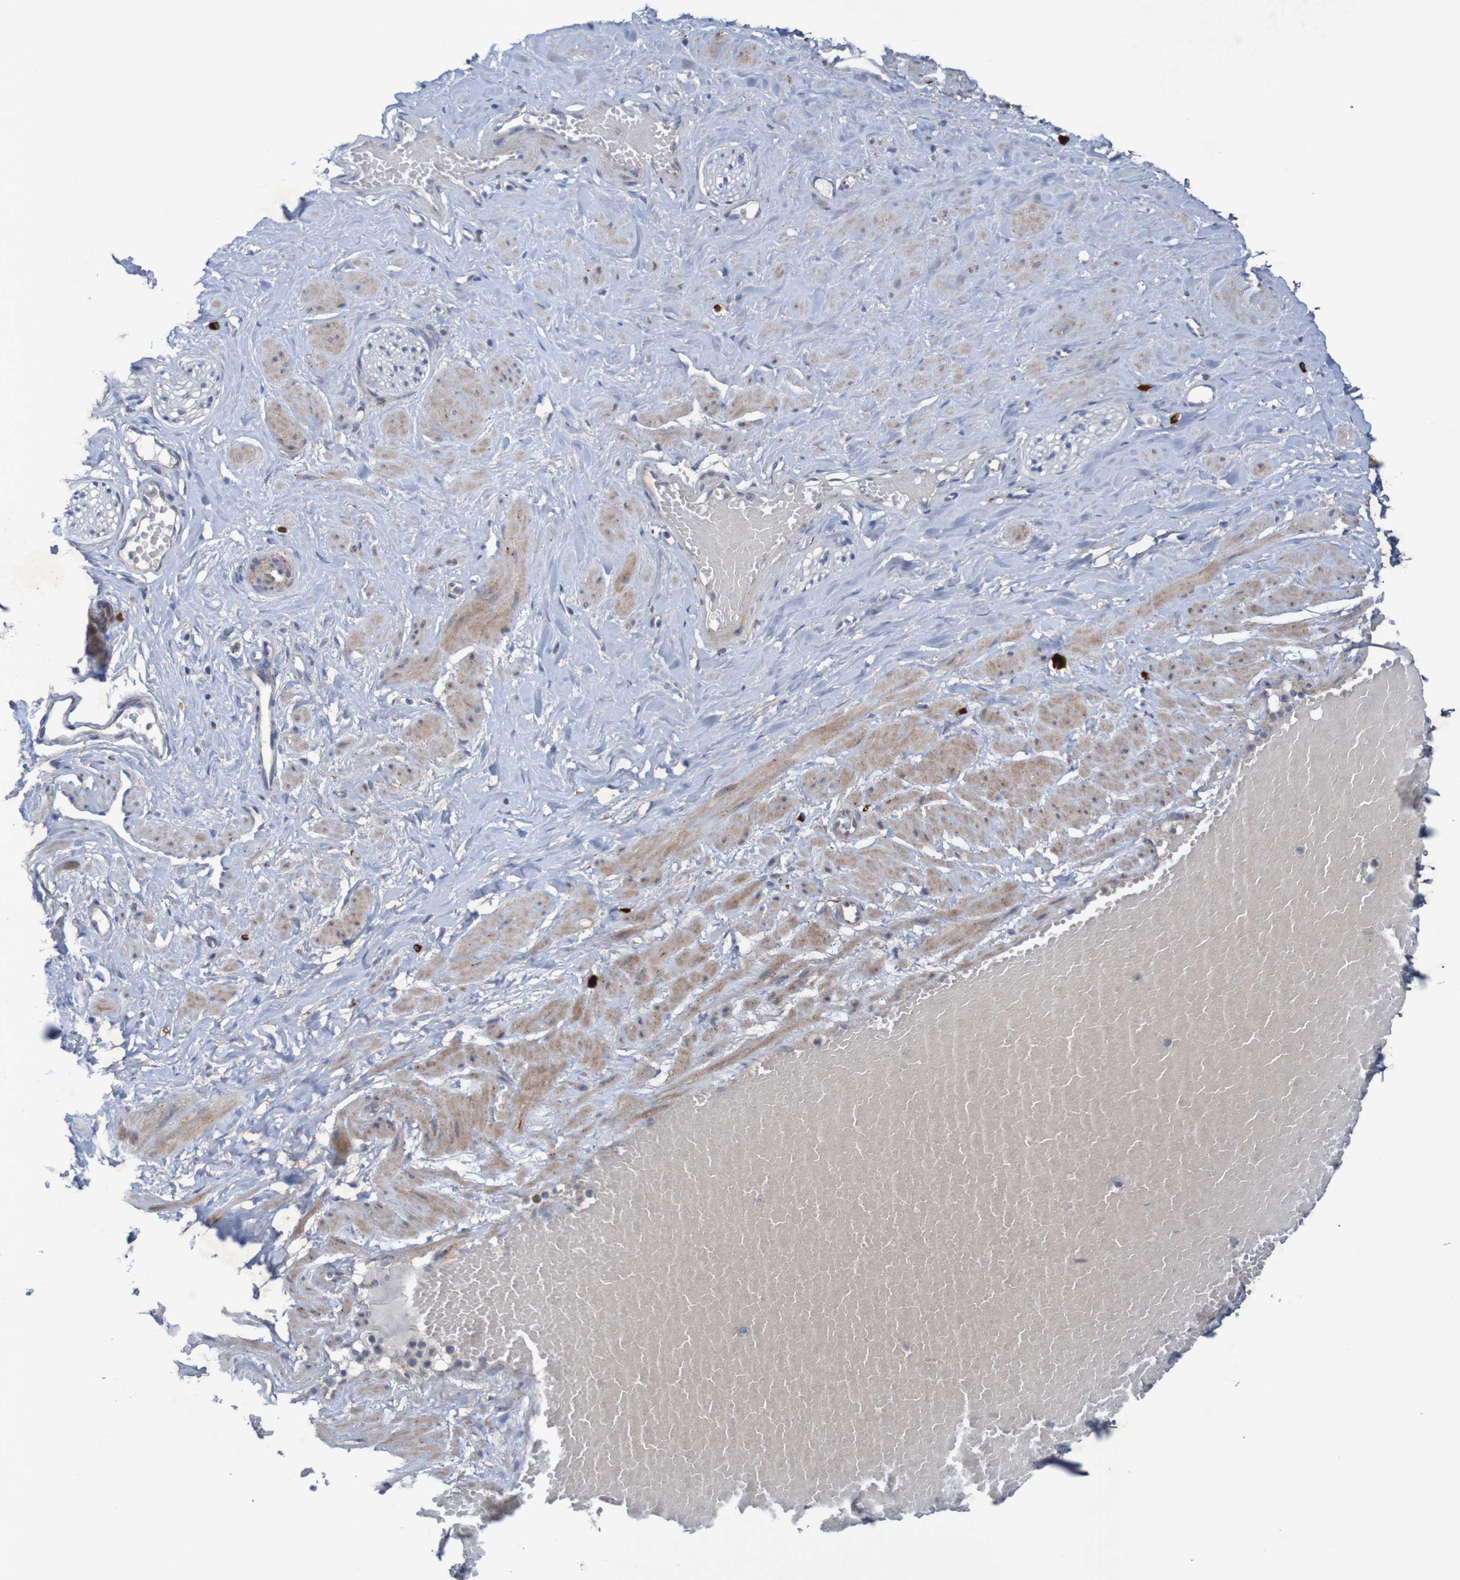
{"staining": {"intensity": "moderate", "quantity": "<25%", "location": "cytoplasmic/membranous"}, "tissue": "adipose tissue", "cell_type": "Adipocytes", "image_type": "normal", "snomed": [{"axis": "morphology", "description": "Normal tissue, NOS"}, {"axis": "topography", "description": "Soft tissue"}, {"axis": "topography", "description": "Vascular tissue"}], "caption": "This photomicrograph shows normal adipose tissue stained with immunohistochemistry to label a protein in brown. The cytoplasmic/membranous of adipocytes show moderate positivity for the protein. Nuclei are counter-stained blue.", "gene": "ANGPT4", "patient": {"sex": "female", "age": 35}}